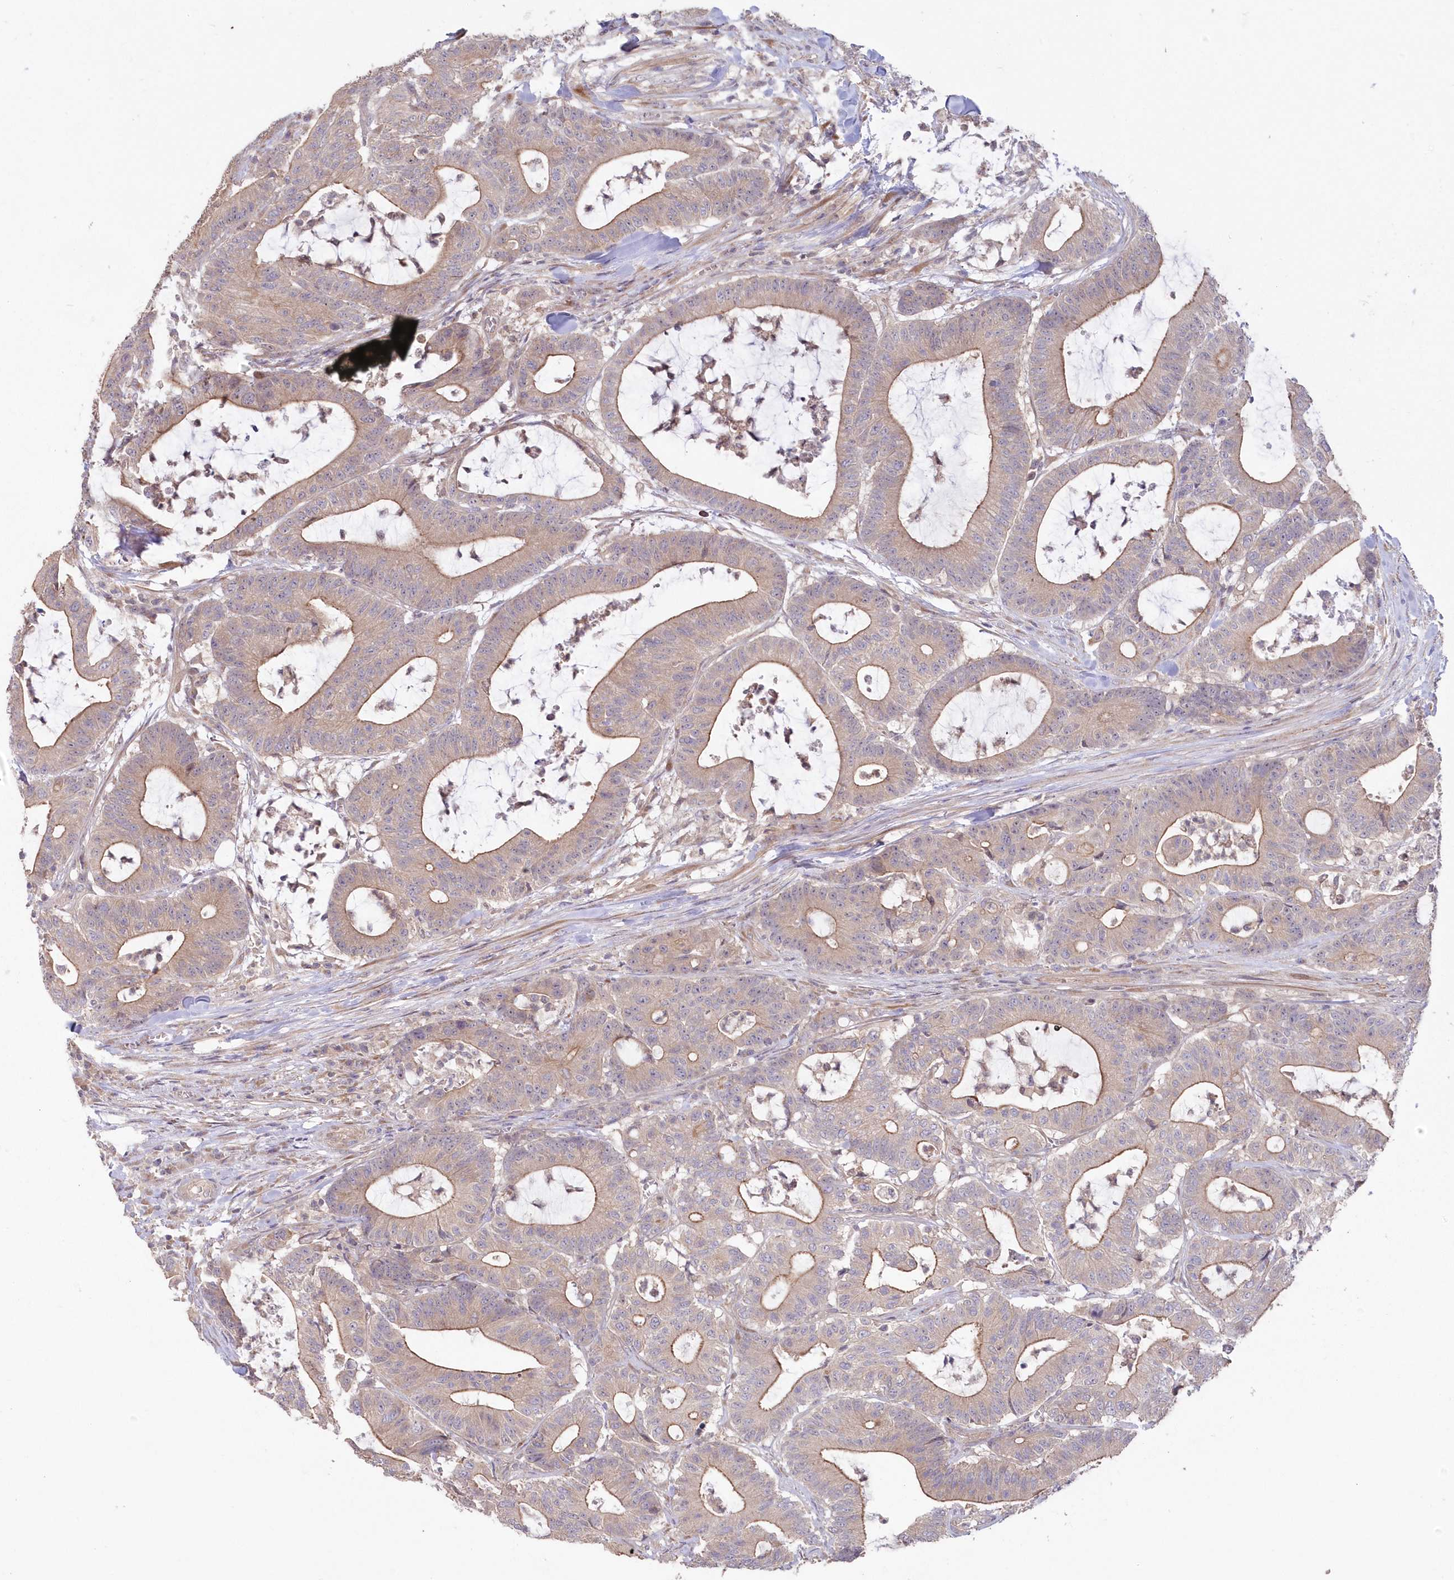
{"staining": {"intensity": "weak", "quantity": "25%-75%", "location": "cytoplasmic/membranous"}, "tissue": "colorectal cancer", "cell_type": "Tumor cells", "image_type": "cancer", "snomed": [{"axis": "morphology", "description": "Adenocarcinoma, NOS"}, {"axis": "topography", "description": "Colon"}], "caption": "About 25%-75% of tumor cells in adenocarcinoma (colorectal) reveal weak cytoplasmic/membranous protein positivity as visualized by brown immunohistochemical staining.", "gene": "TBCA", "patient": {"sex": "female", "age": 84}}